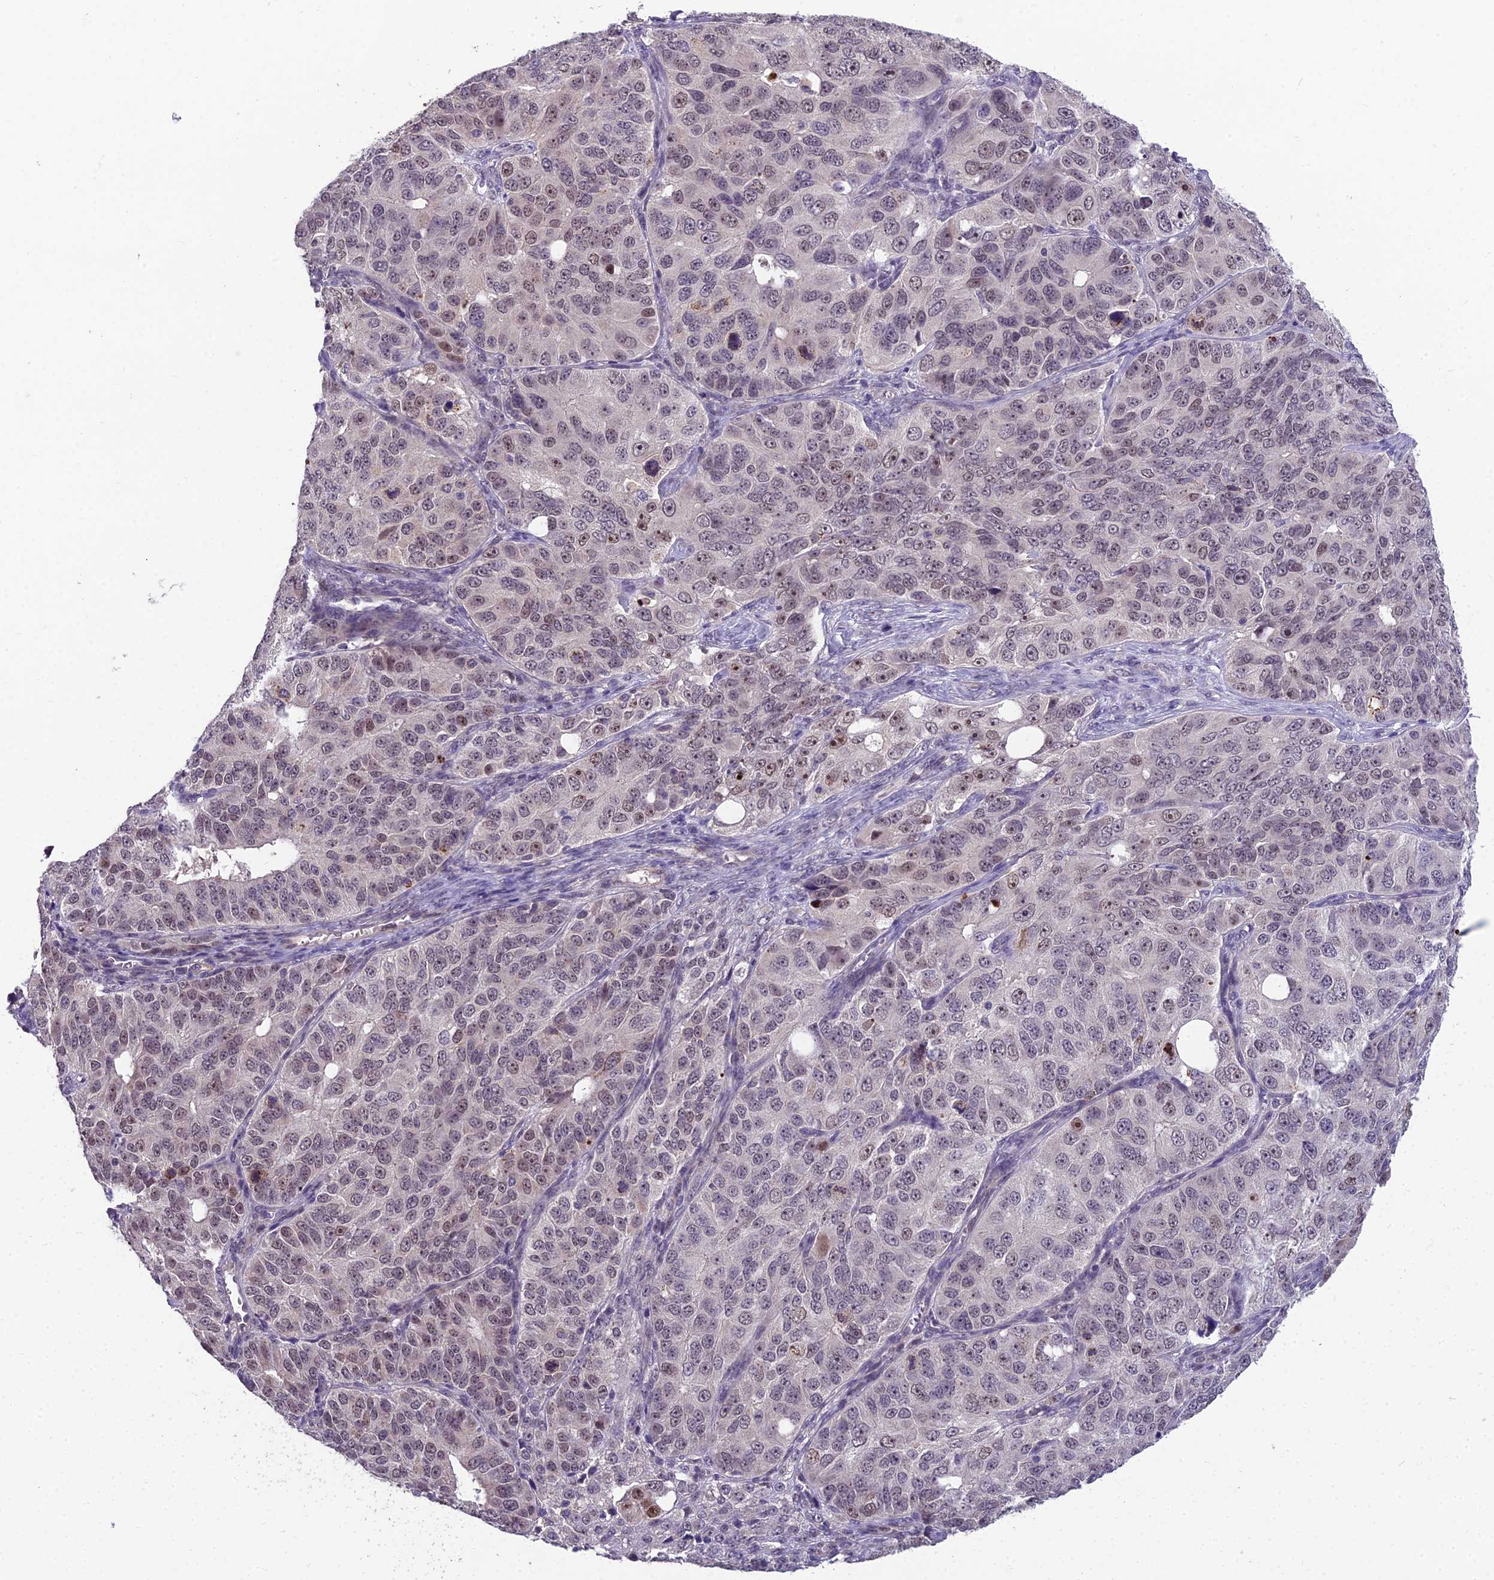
{"staining": {"intensity": "moderate", "quantity": "25%-75%", "location": "nuclear"}, "tissue": "ovarian cancer", "cell_type": "Tumor cells", "image_type": "cancer", "snomed": [{"axis": "morphology", "description": "Carcinoma, endometroid"}, {"axis": "topography", "description": "Ovary"}], "caption": "Moderate nuclear protein staining is present in approximately 25%-75% of tumor cells in ovarian endometroid carcinoma. Nuclei are stained in blue.", "gene": "ZNF333", "patient": {"sex": "female", "age": 51}}